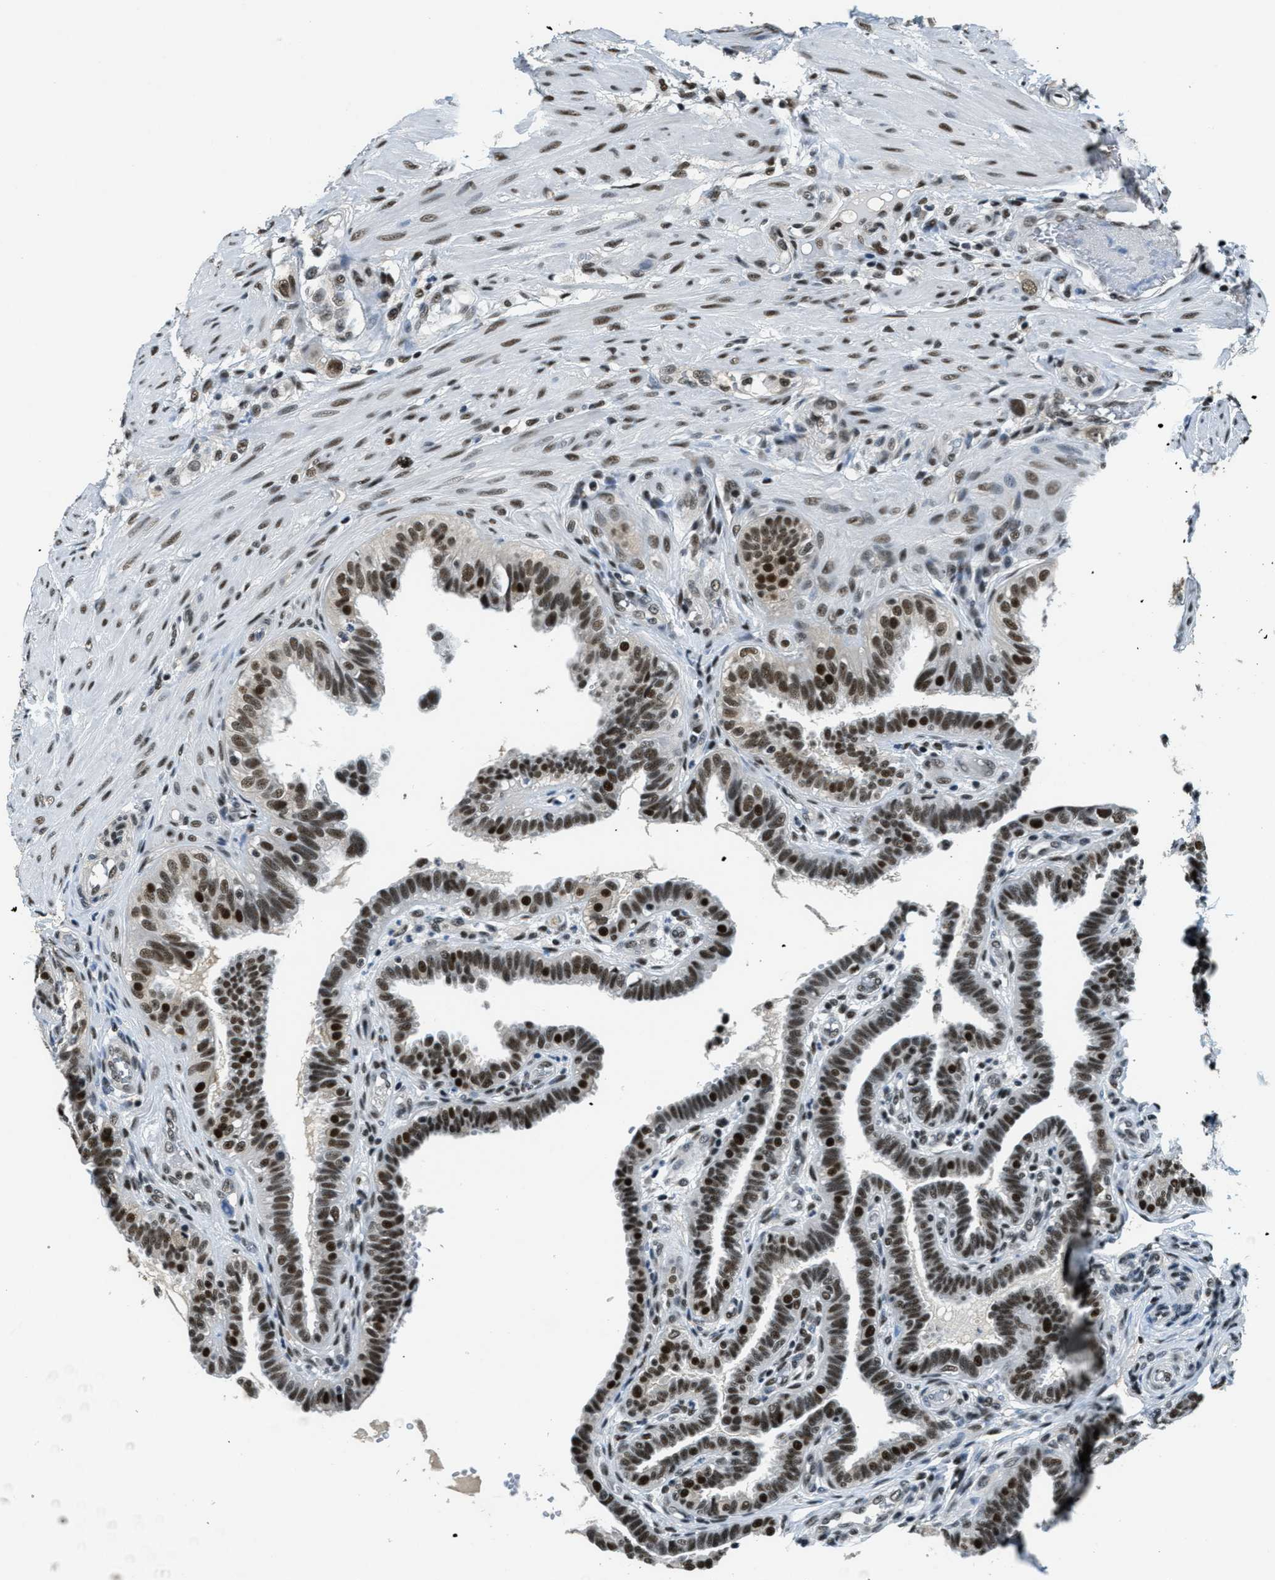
{"staining": {"intensity": "strong", "quantity": ">75%", "location": "nuclear"}, "tissue": "fallopian tube", "cell_type": "Glandular cells", "image_type": "normal", "snomed": [{"axis": "morphology", "description": "Normal tissue, NOS"}, {"axis": "topography", "description": "Fallopian tube"}, {"axis": "topography", "description": "Placenta"}], "caption": "IHC of benign human fallopian tube demonstrates high levels of strong nuclear positivity in approximately >75% of glandular cells. (Stains: DAB in brown, nuclei in blue, Microscopy: brightfield microscopy at high magnification).", "gene": "SSB", "patient": {"sex": "female", "age": 34}}